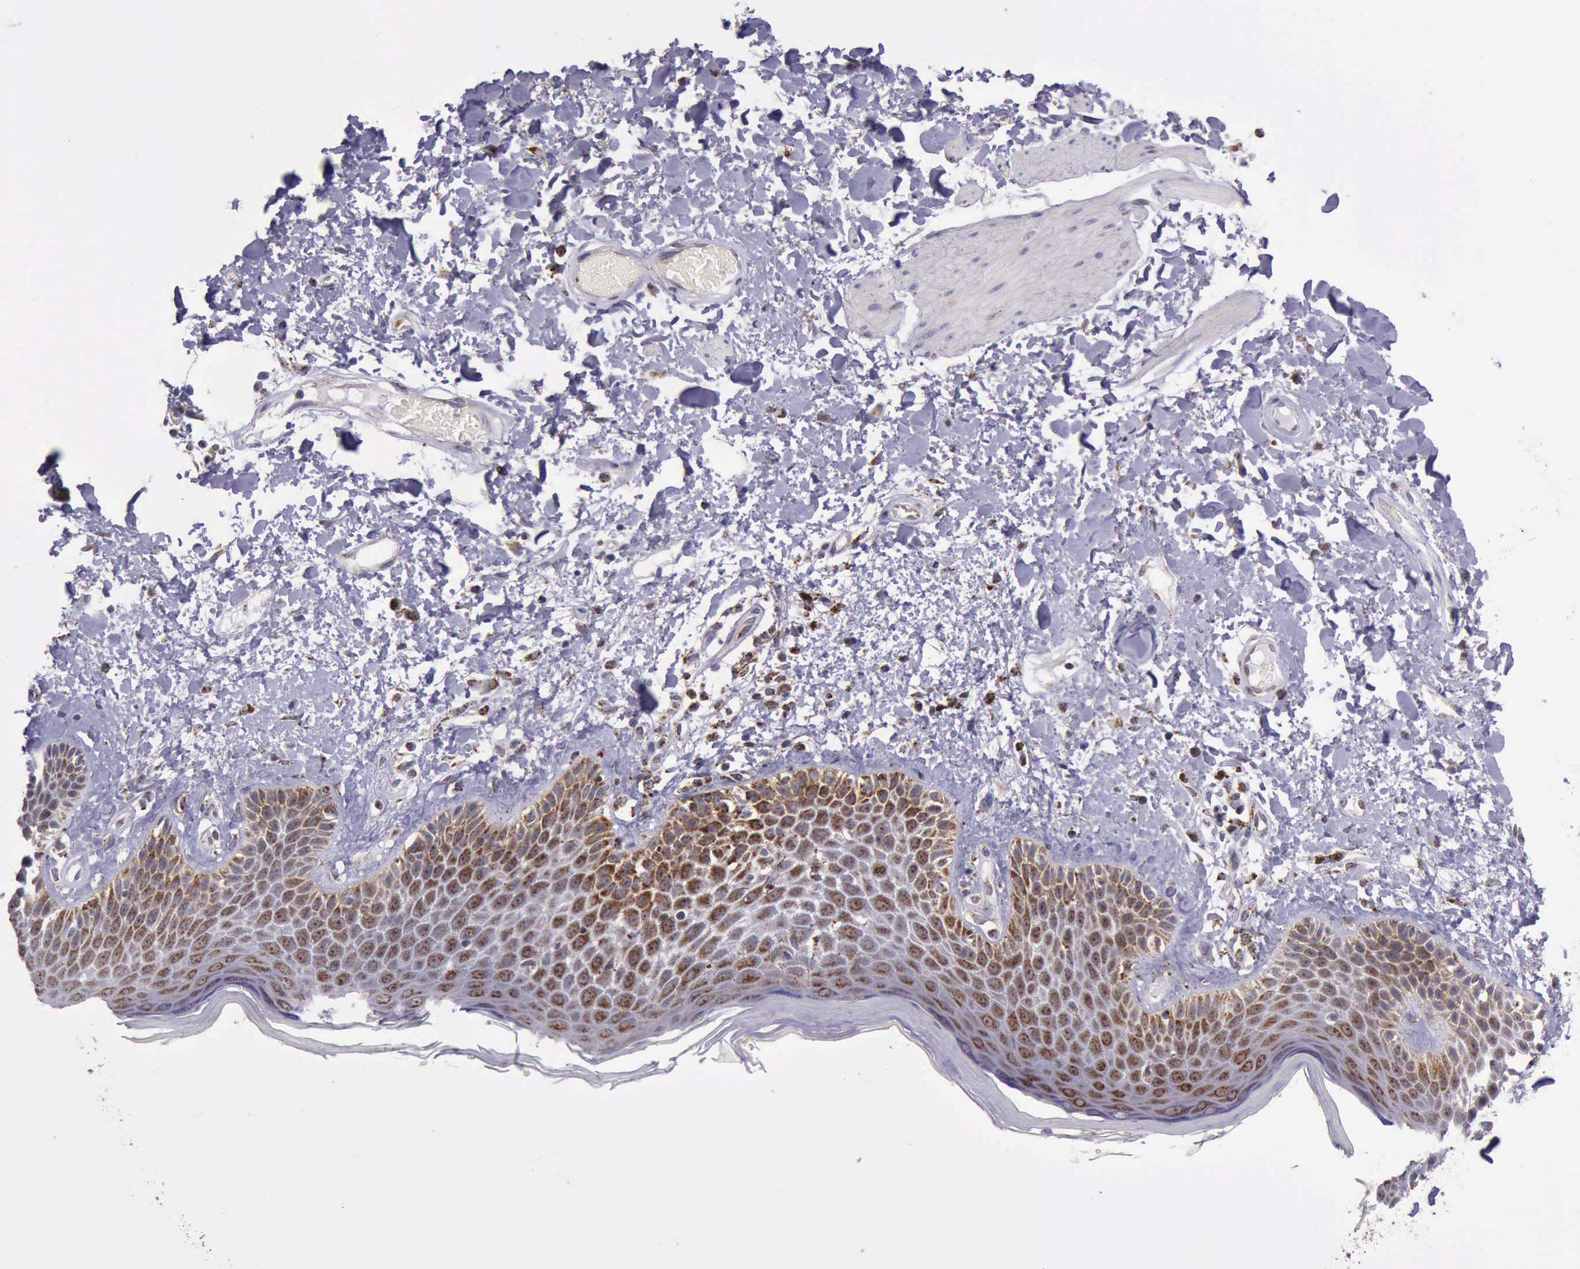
{"staining": {"intensity": "strong", "quantity": ">75%", "location": "cytoplasmic/membranous"}, "tissue": "skin", "cell_type": "Epidermal cells", "image_type": "normal", "snomed": [{"axis": "morphology", "description": "Normal tissue, NOS"}, {"axis": "topography", "description": "Anal"}], "caption": "Protein analysis of normal skin reveals strong cytoplasmic/membranous expression in approximately >75% of epidermal cells.", "gene": "TXN2", "patient": {"sex": "female", "age": 78}}